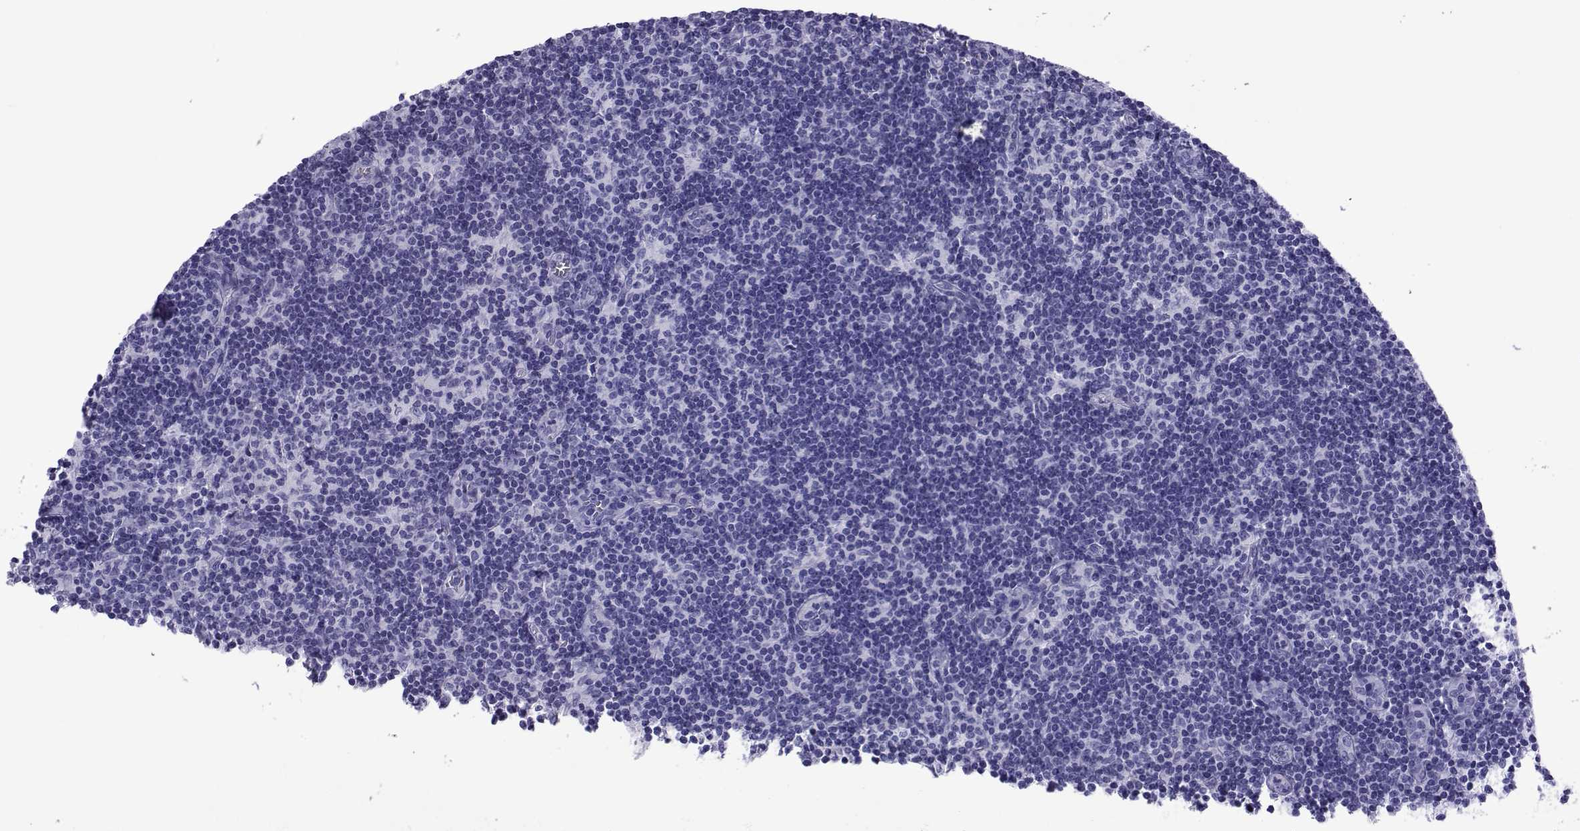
{"staining": {"intensity": "negative", "quantity": "none", "location": "none"}, "tissue": "lymph node", "cell_type": "Germinal center cells", "image_type": "normal", "snomed": [{"axis": "morphology", "description": "Normal tissue, NOS"}, {"axis": "topography", "description": "Lymph node"}], "caption": "DAB (3,3'-diaminobenzidine) immunohistochemical staining of normal lymph node shows no significant positivity in germinal center cells.", "gene": "SPANXA1", "patient": {"sex": "male", "age": 59}}